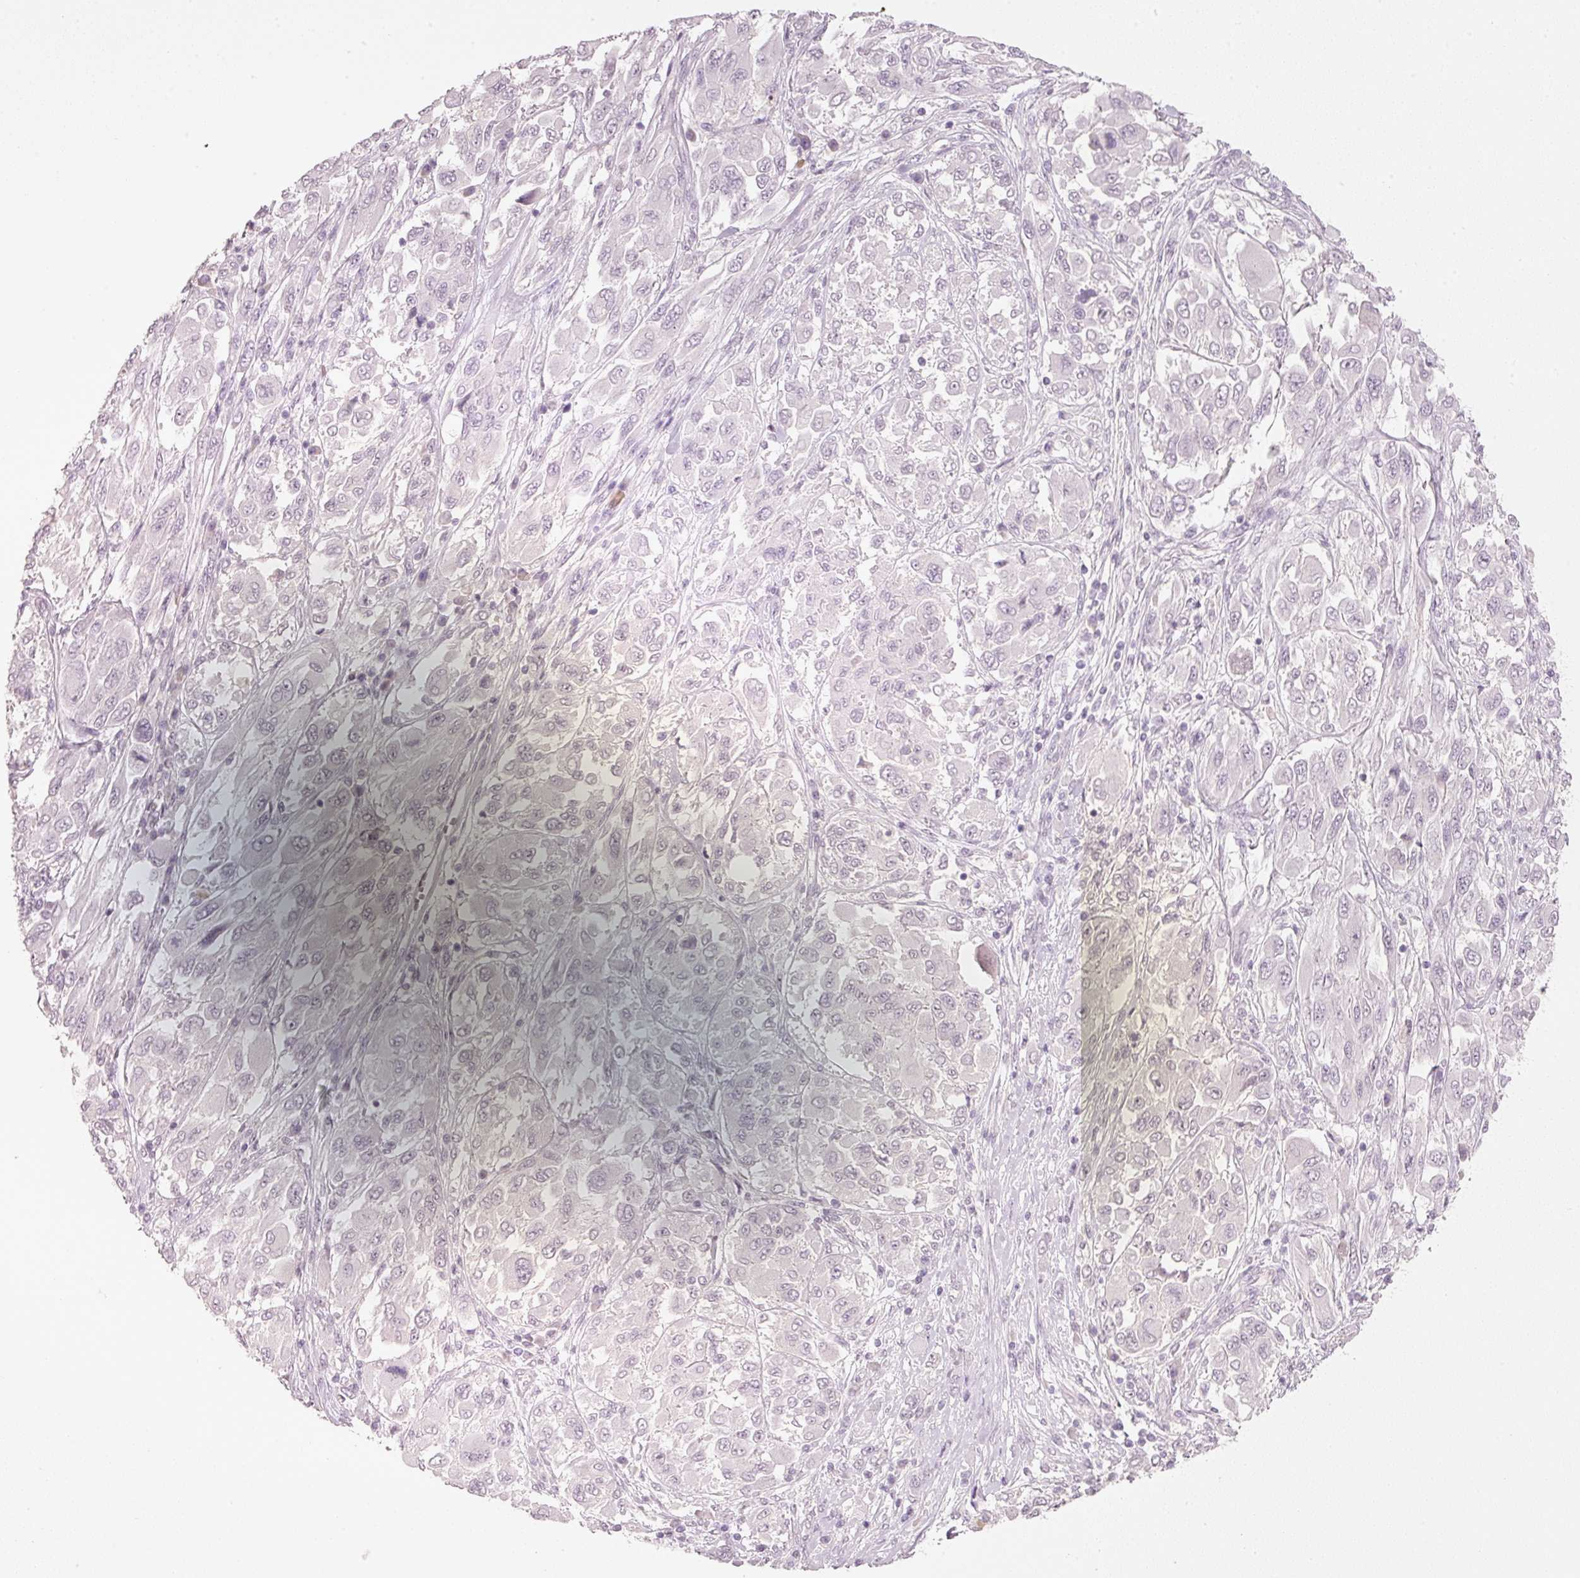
{"staining": {"intensity": "negative", "quantity": "none", "location": "none"}, "tissue": "melanoma", "cell_type": "Tumor cells", "image_type": "cancer", "snomed": [{"axis": "morphology", "description": "Malignant melanoma, NOS"}, {"axis": "topography", "description": "Skin"}], "caption": "Immunohistochemistry image of neoplastic tissue: human melanoma stained with DAB reveals no significant protein staining in tumor cells. (DAB (3,3'-diaminobenzidine) IHC visualized using brightfield microscopy, high magnification).", "gene": "STEAP1", "patient": {"sex": "female", "age": 91}}